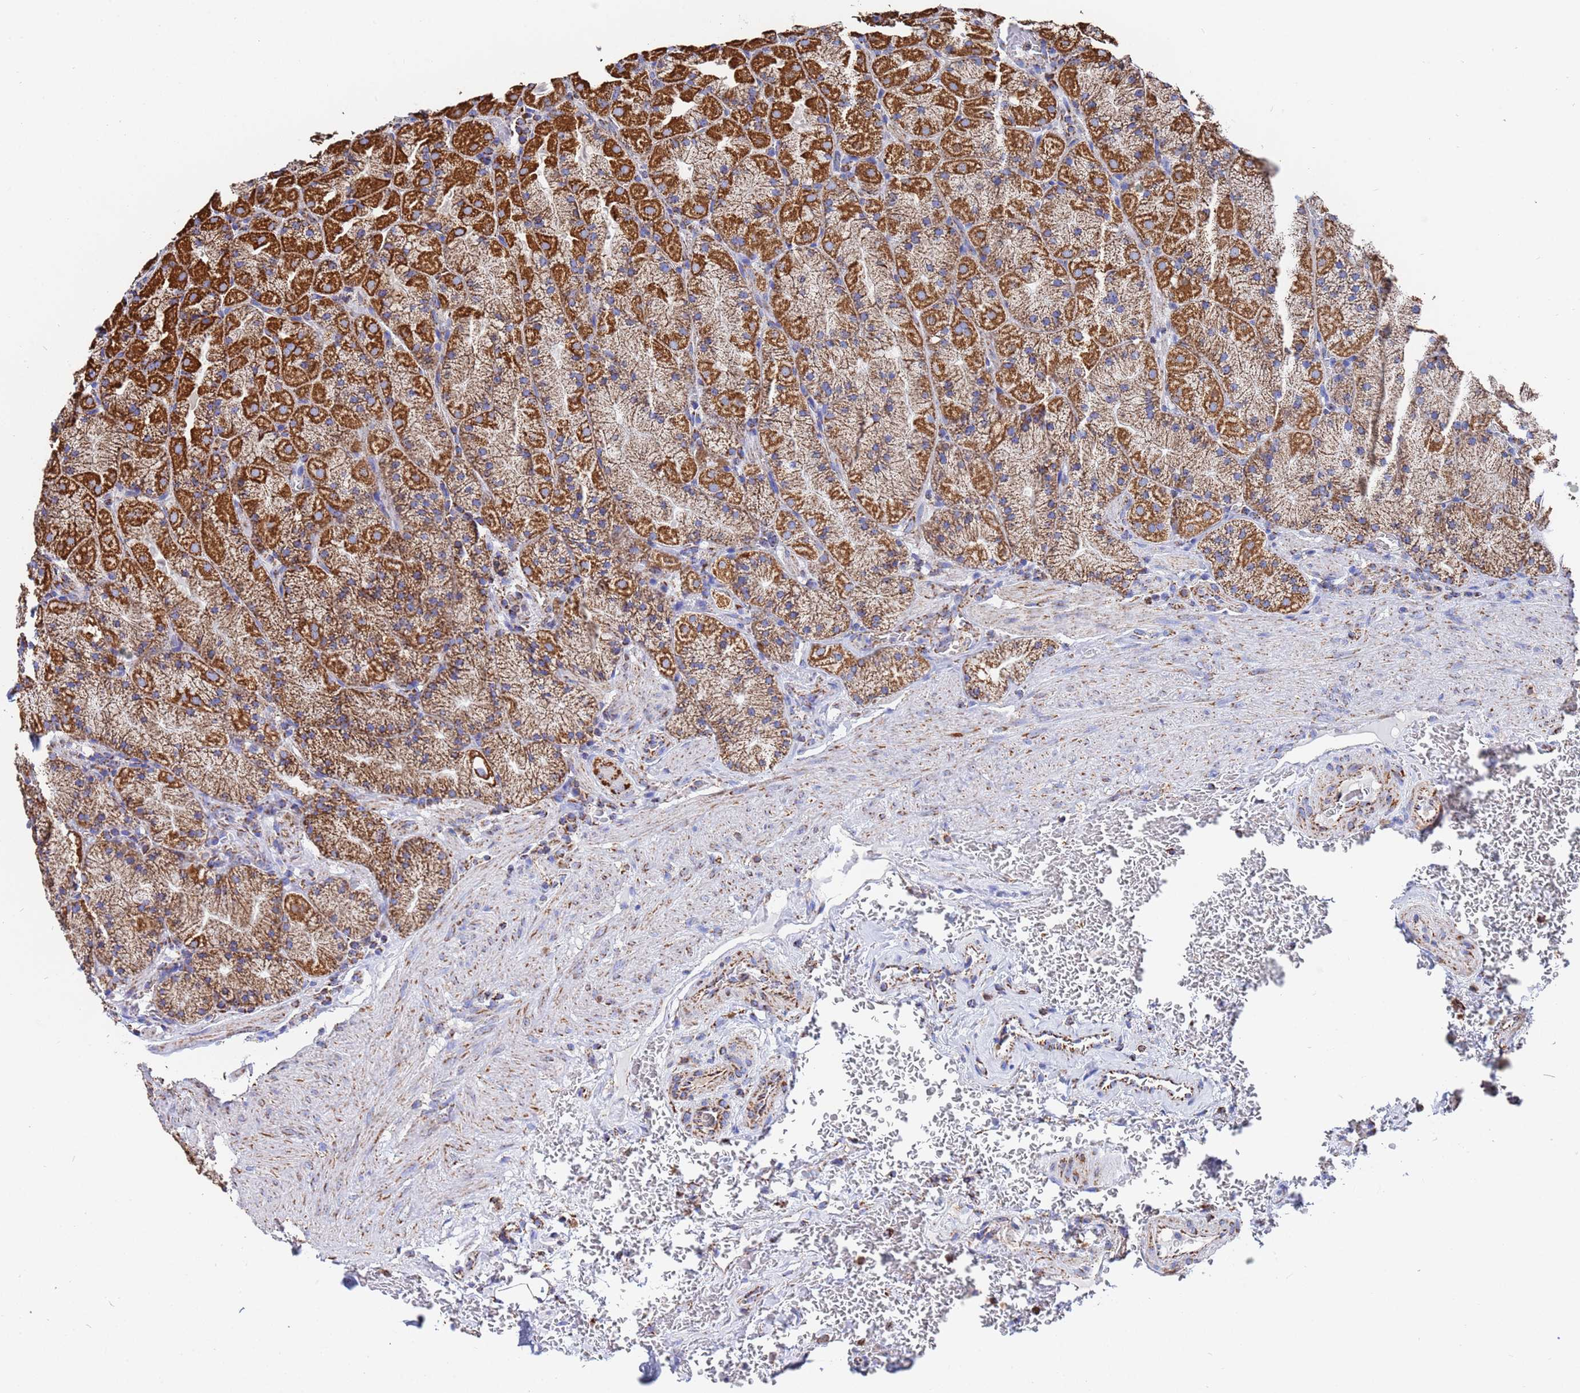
{"staining": {"intensity": "strong", "quantity": ">75%", "location": "cytoplasmic/membranous"}, "tissue": "stomach", "cell_type": "Glandular cells", "image_type": "normal", "snomed": [{"axis": "morphology", "description": "Normal tissue, NOS"}, {"axis": "topography", "description": "Stomach, upper"}, {"axis": "topography", "description": "Stomach, lower"}], "caption": "A brown stain labels strong cytoplasmic/membranous staining of a protein in glandular cells of normal stomach. The protein is shown in brown color, while the nuclei are stained blue.", "gene": "GLUD1", "patient": {"sex": "male", "age": 80}}